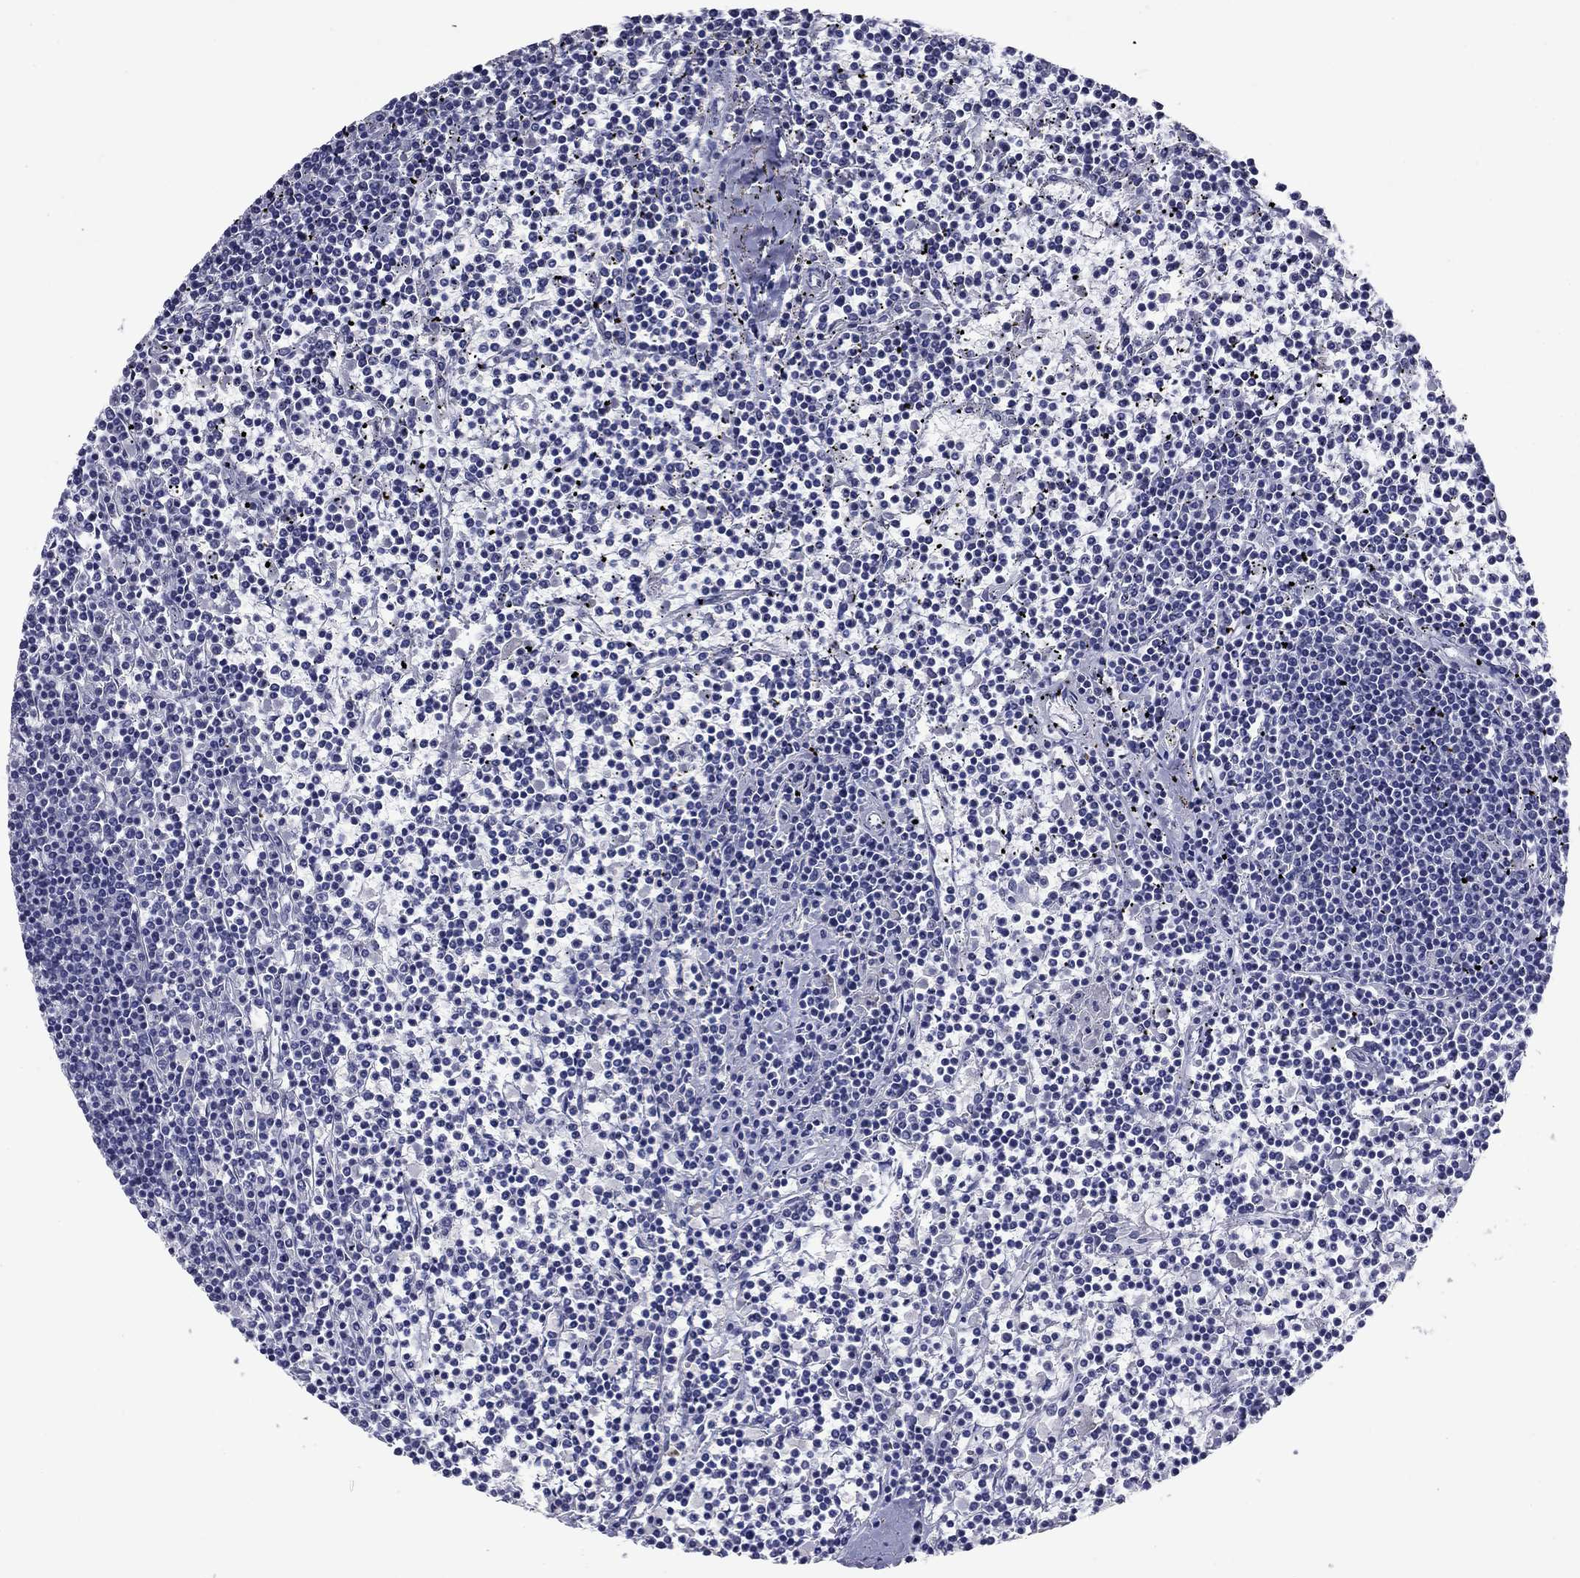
{"staining": {"intensity": "negative", "quantity": "none", "location": "none"}, "tissue": "lymphoma", "cell_type": "Tumor cells", "image_type": "cancer", "snomed": [{"axis": "morphology", "description": "Malignant lymphoma, non-Hodgkin's type, Low grade"}, {"axis": "topography", "description": "Spleen"}], "caption": "IHC image of human lymphoma stained for a protein (brown), which exhibits no expression in tumor cells. (DAB immunohistochemistry, high magnification).", "gene": "CFAP119", "patient": {"sex": "female", "age": 19}}